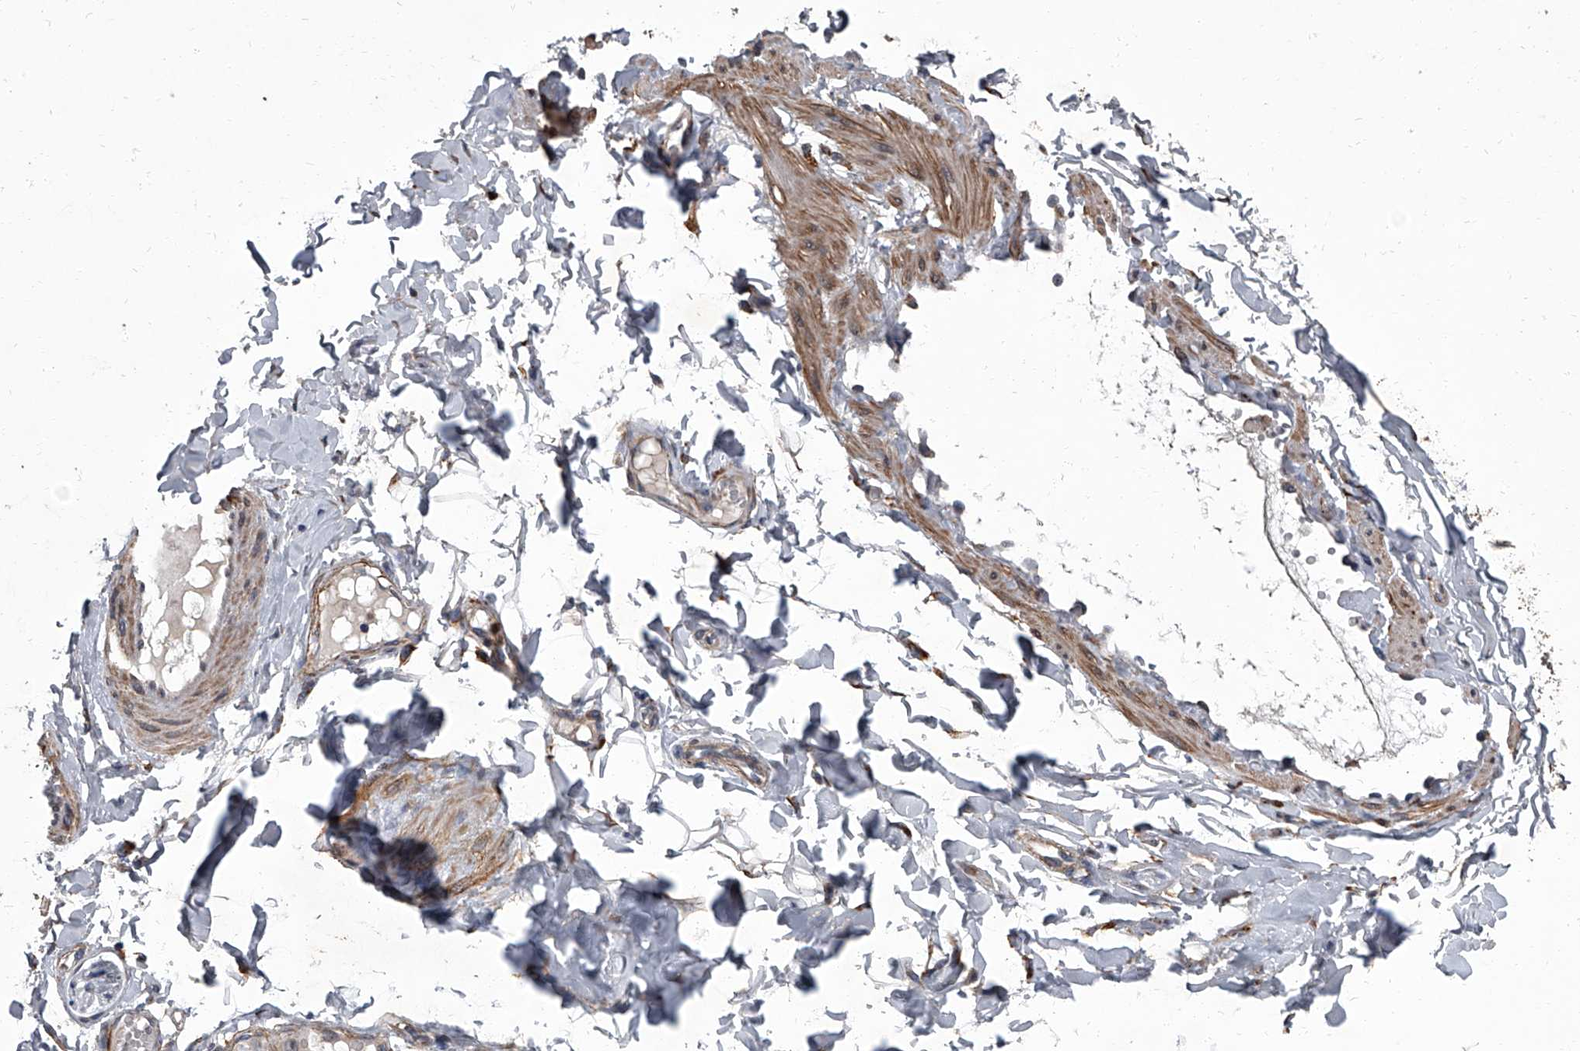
{"staining": {"intensity": "weak", "quantity": ">75%", "location": "cytoplasmic/membranous"}, "tissue": "adipose tissue", "cell_type": "Adipocytes", "image_type": "normal", "snomed": [{"axis": "morphology", "description": "Normal tissue, NOS"}, {"axis": "topography", "description": "Adipose tissue"}, {"axis": "topography", "description": "Vascular tissue"}, {"axis": "topography", "description": "Peripheral nerve tissue"}], "caption": "Protein analysis of unremarkable adipose tissue exhibits weak cytoplasmic/membranous positivity in approximately >75% of adipocytes. Ihc stains the protein of interest in brown and the nuclei are stained blue.", "gene": "SIRT4", "patient": {"sex": "male", "age": 25}}